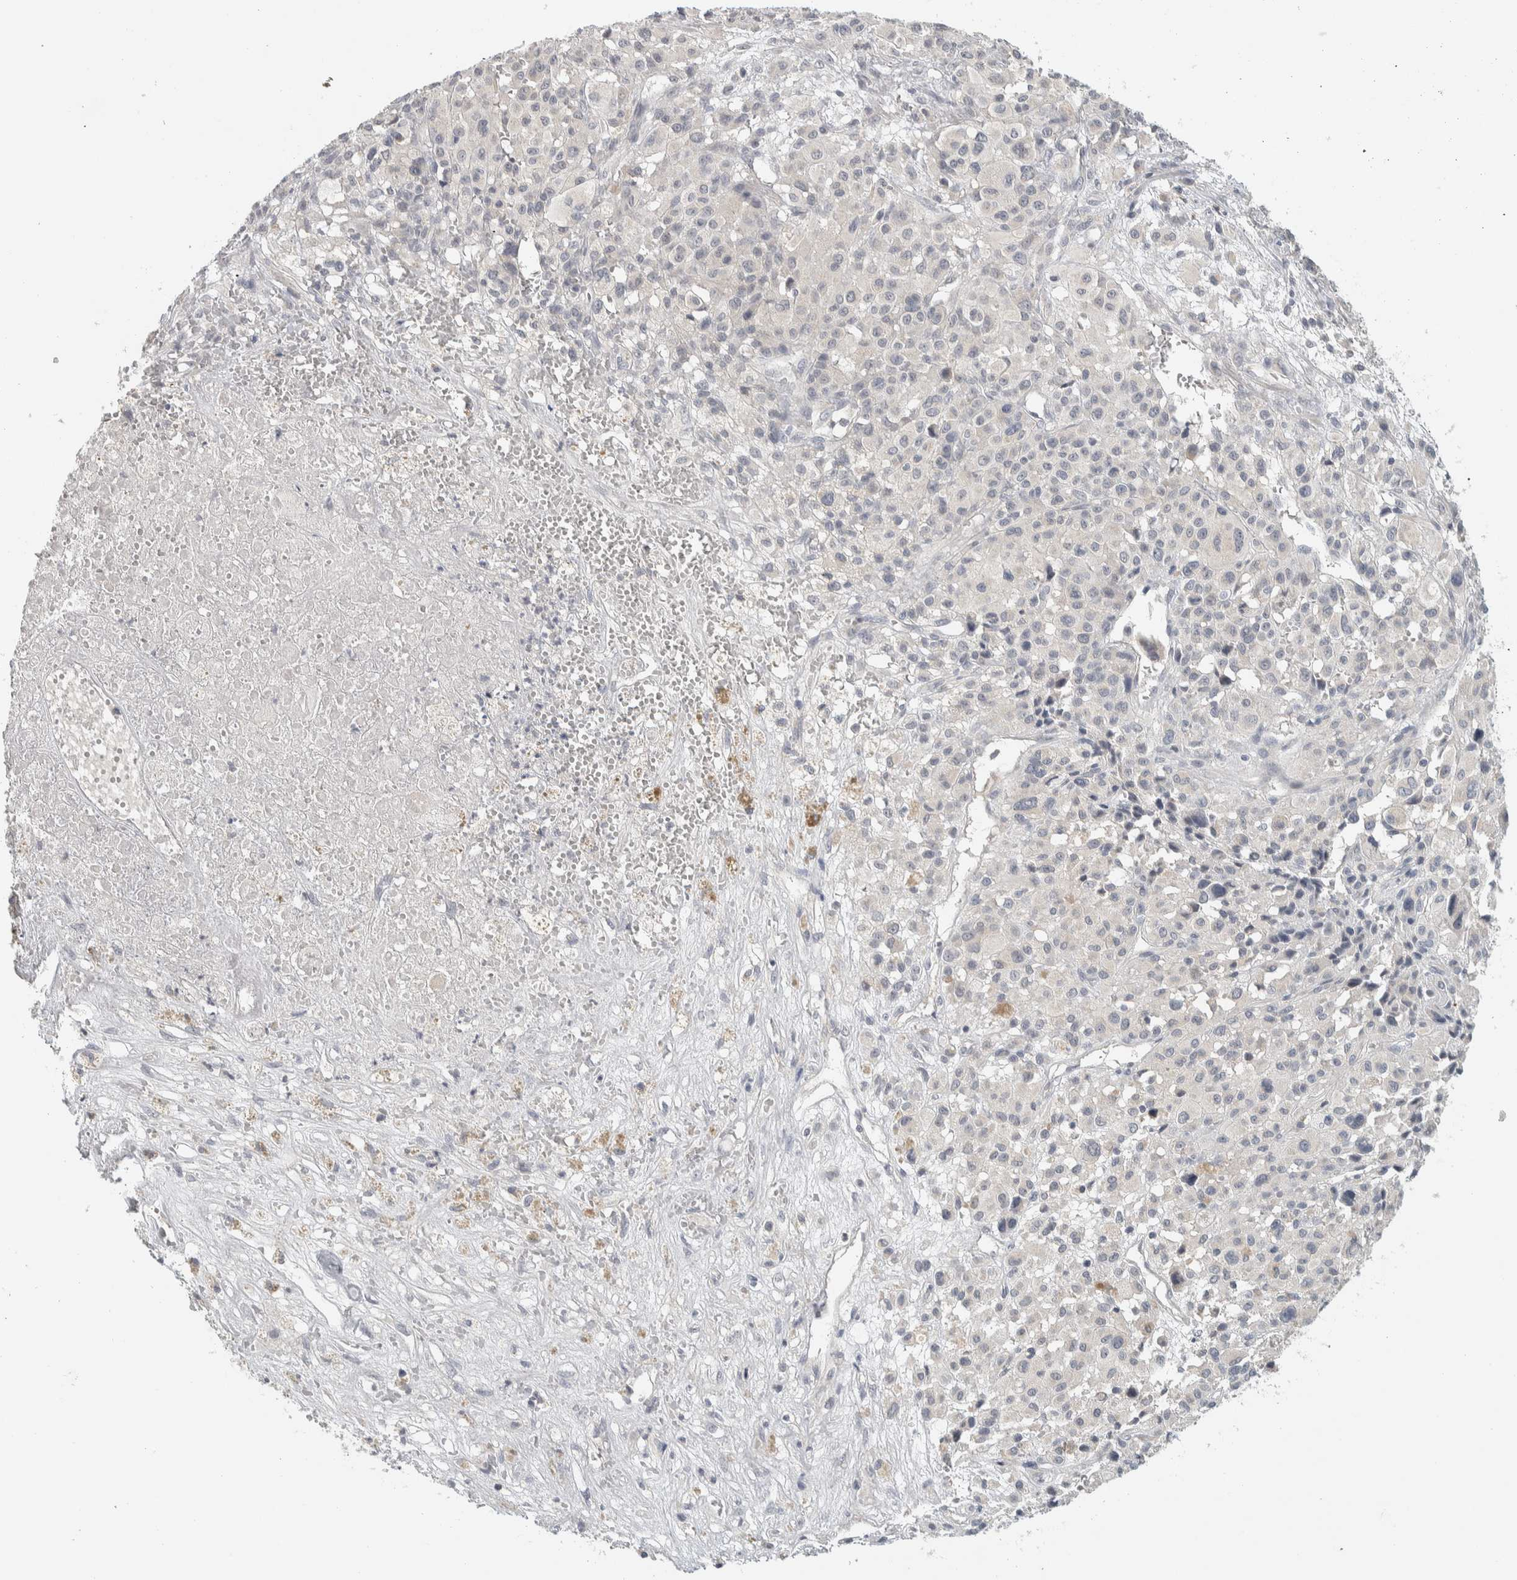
{"staining": {"intensity": "negative", "quantity": "none", "location": "none"}, "tissue": "melanoma", "cell_type": "Tumor cells", "image_type": "cancer", "snomed": [{"axis": "morphology", "description": "Malignant melanoma, Metastatic site"}, {"axis": "topography", "description": "Skin"}], "caption": "Micrograph shows no protein staining in tumor cells of malignant melanoma (metastatic site) tissue.", "gene": "AFP", "patient": {"sex": "female", "age": 74}}